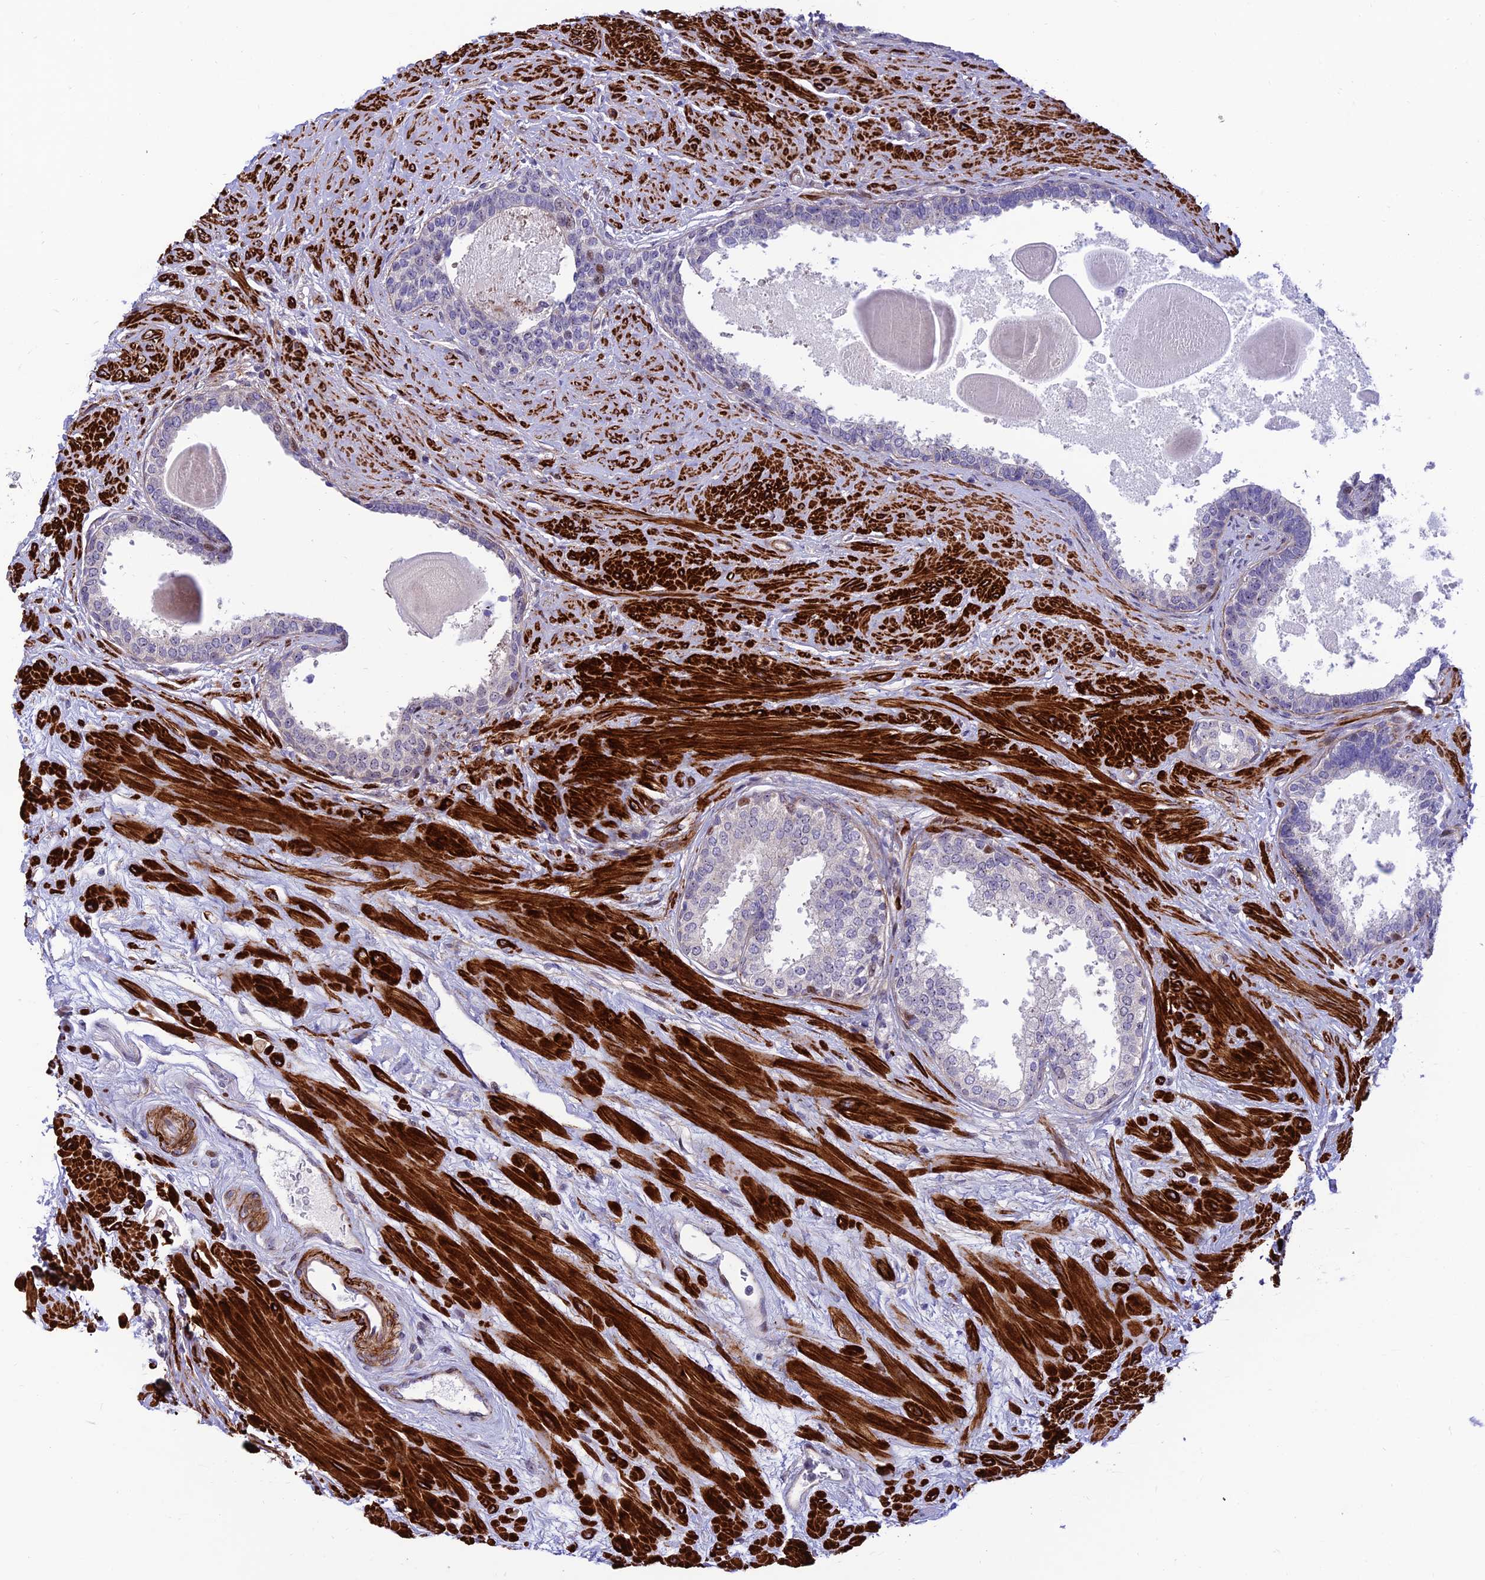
{"staining": {"intensity": "moderate", "quantity": "<25%", "location": "cytoplasmic/membranous"}, "tissue": "prostate", "cell_type": "Glandular cells", "image_type": "normal", "snomed": [{"axis": "morphology", "description": "Normal tissue, NOS"}, {"axis": "topography", "description": "Prostate"}], "caption": "Human prostate stained for a protein (brown) exhibits moderate cytoplasmic/membranous positive expression in about <25% of glandular cells.", "gene": "KBTBD7", "patient": {"sex": "male", "age": 57}}